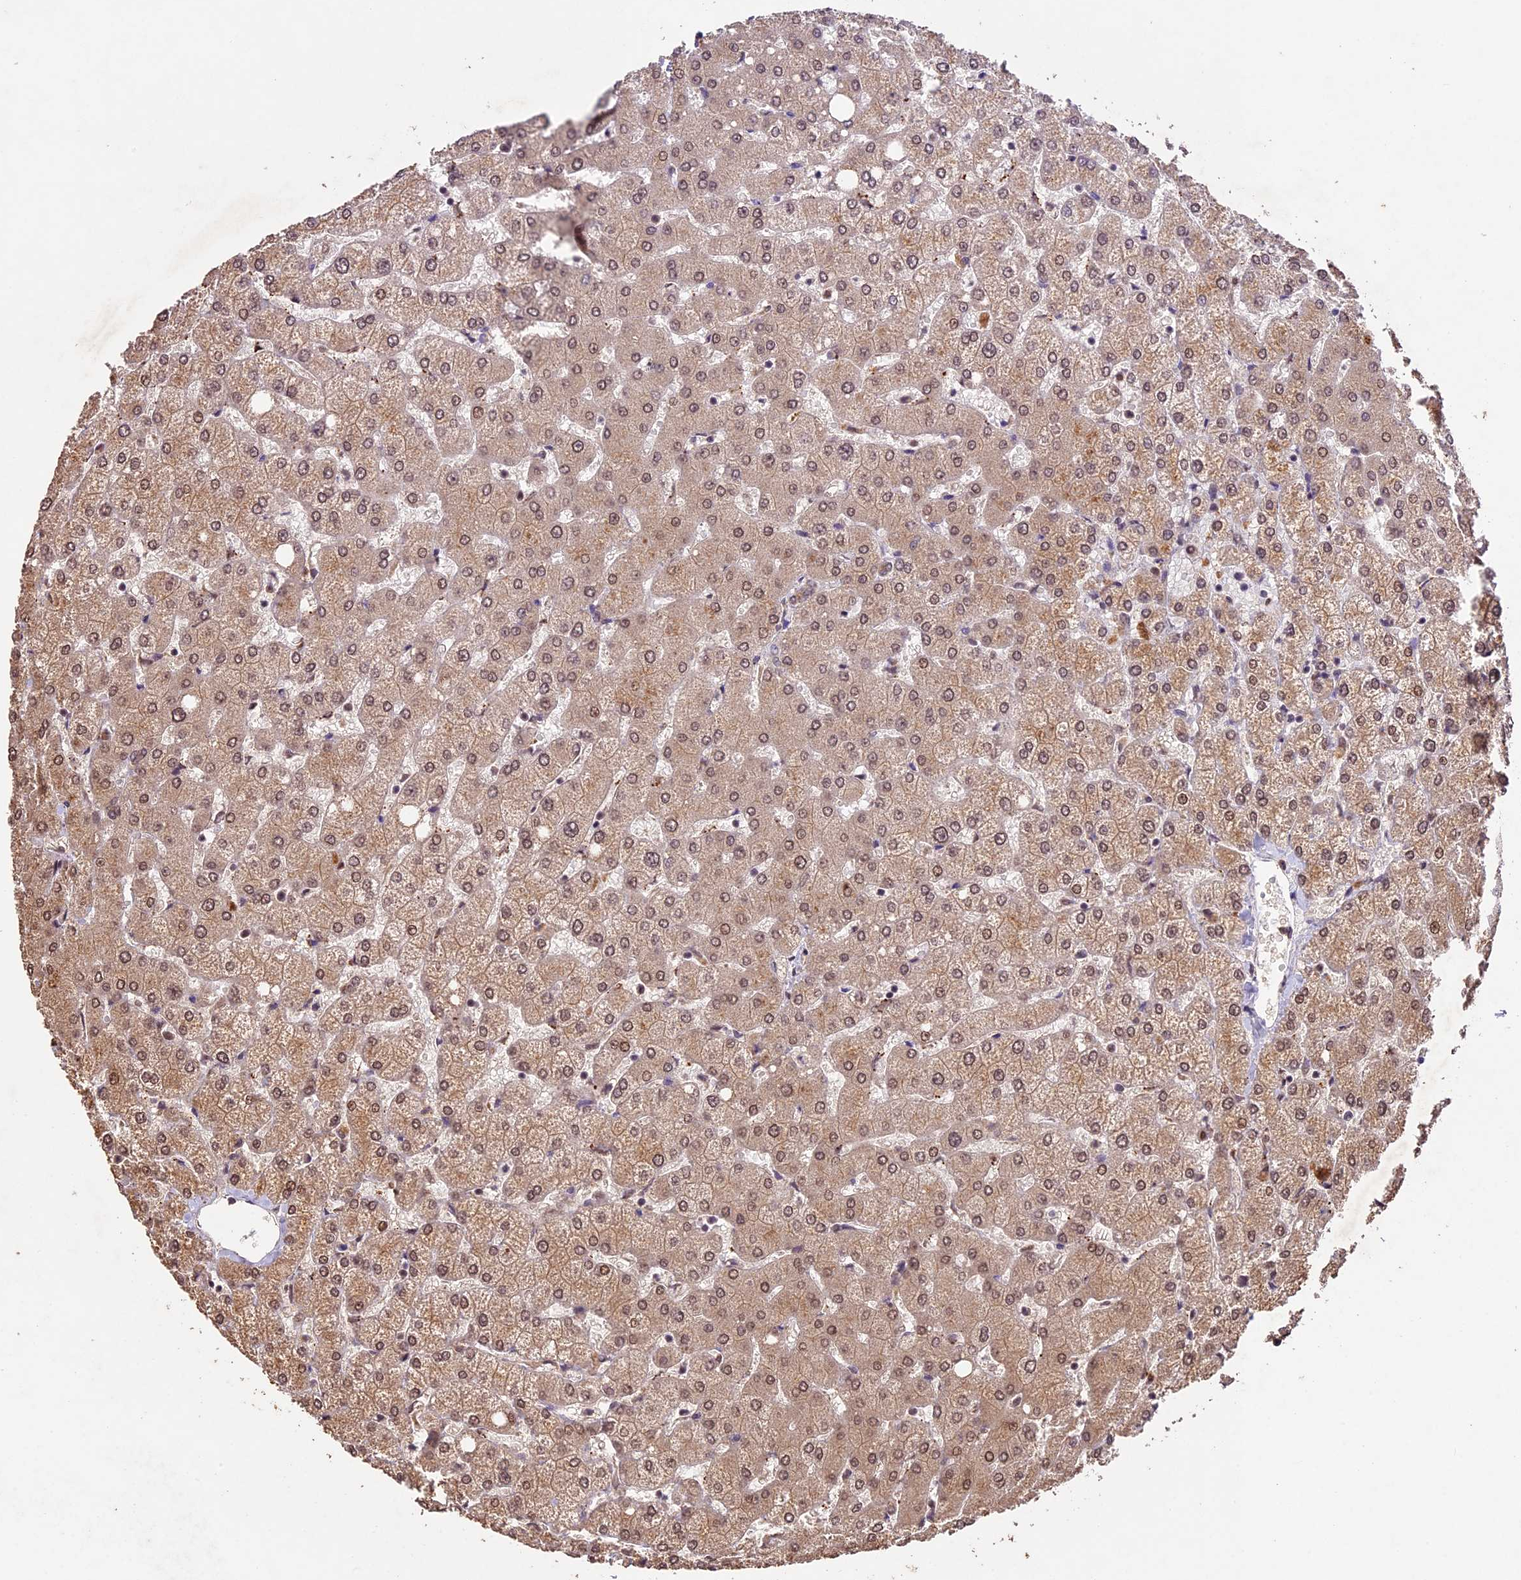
{"staining": {"intensity": "moderate", "quantity": ">75%", "location": "cytoplasmic/membranous,nuclear"}, "tissue": "liver", "cell_type": "Hepatocytes", "image_type": "normal", "snomed": [{"axis": "morphology", "description": "Normal tissue, NOS"}, {"axis": "topography", "description": "Liver"}], "caption": "High-power microscopy captured an immunohistochemistry (IHC) histopathology image of normal liver, revealing moderate cytoplasmic/membranous,nuclear expression in about >75% of hepatocytes. (DAB (3,3'-diaminobenzidine) = brown stain, brightfield microscopy at high magnification).", "gene": "CDKN2AIP", "patient": {"sex": "female", "age": 54}}